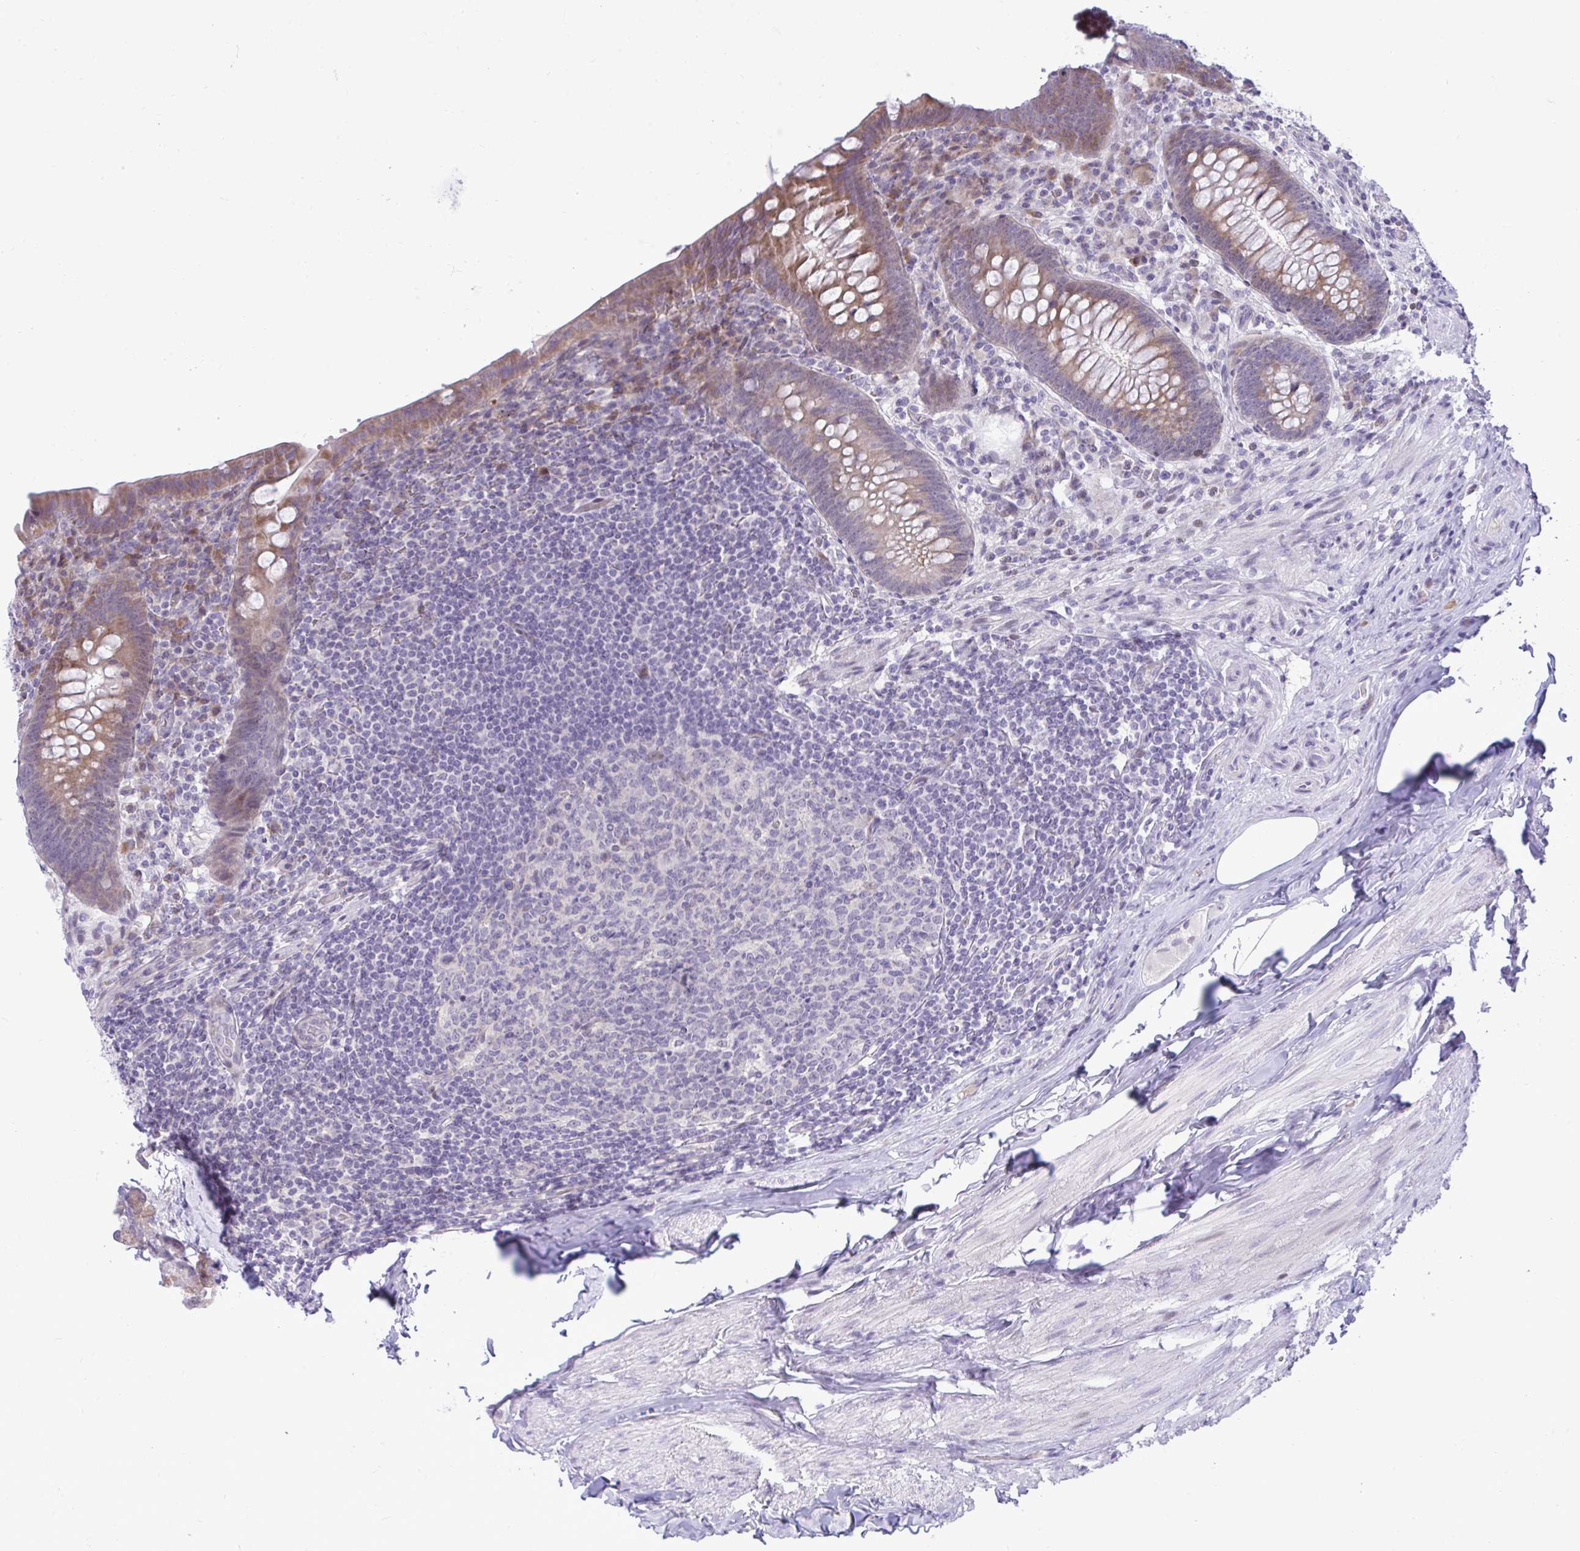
{"staining": {"intensity": "moderate", "quantity": "25%-75%", "location": "cytoplasmic/membranous"}, "tissue": "appendix", "cell_type": "Glandular cells", "image_type": "normal", "snomed": [{"axis": "morphology", "description": "Normal tissue, NOS"}, {"axis": "topography", "description": "Appendix"}], "caption": "Immunohistochemical staining of benign human appendix reveals 25%-75% levels of moderate cytoplasmic/membranous protein staining in approximately 25%-75% of glandular cells. The staining is performed using DAB brown chromogen to label protein expression. The nuclei are counter-stained blue using hematoxylin.", "gene": "EPOP", "patient": {"sex": "male", "age": 71}}